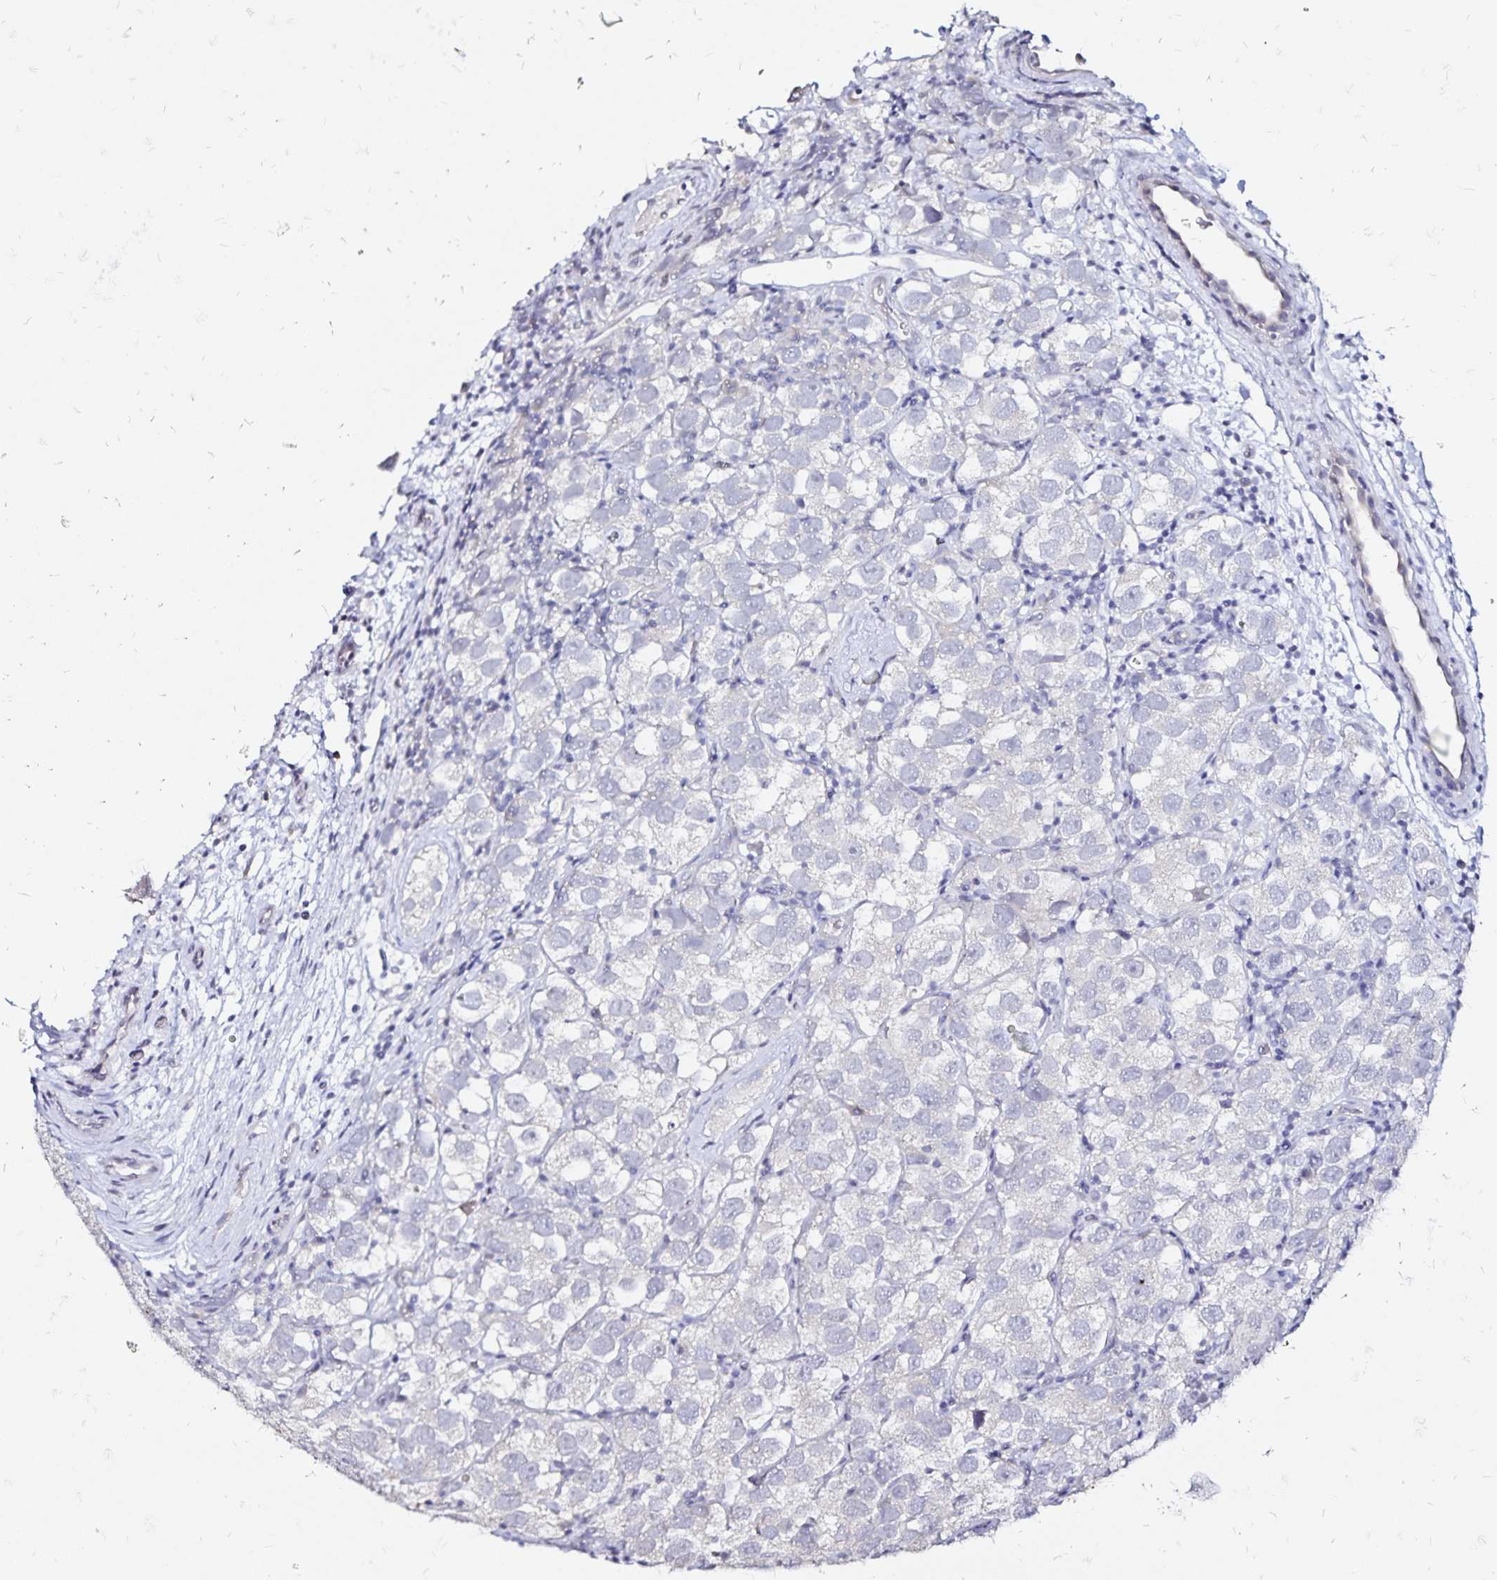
{"staining": {"intensity": "negative", "quantity": "none", "location": "none"}, "tissue": "testis cancer", "cell_type": "Tumor cells", "image_type": "cancer", "snomed": [{"axis": "morphology", "description": "Seminoma, NOS"}, {"axis": "topography", "description": "Testis"}], "caption": "A high-resolution photomicrograph shows IHC staining of seminoma (testis), which shows no significant positivity in tumor cells.", "gene": "SLC5A1", "patient": {"sex": "male", "age": 26}}